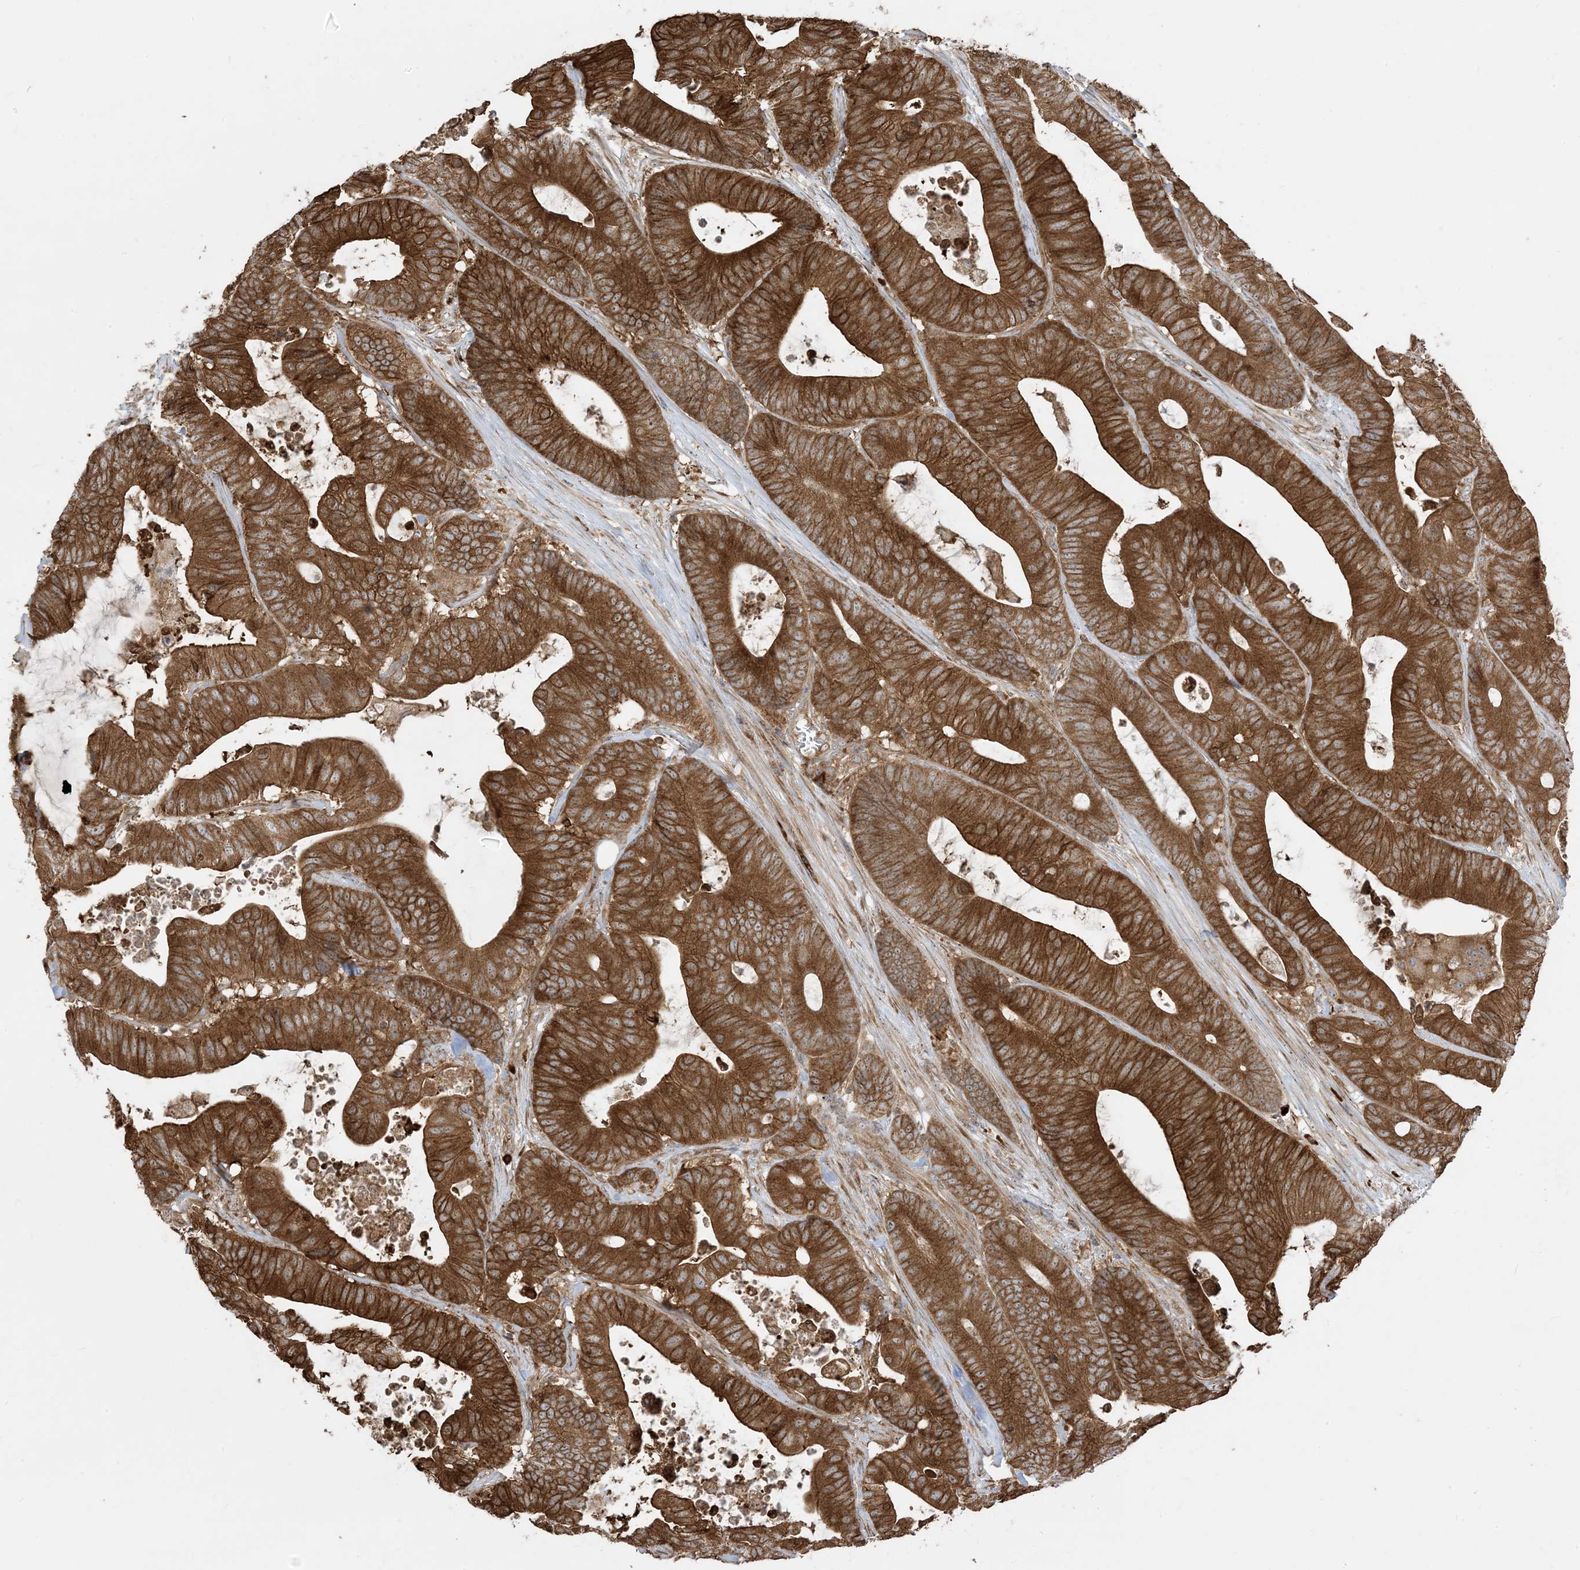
{"staining": {"intensity": "strong", "quantity": ">75%", "location": "cytoplasmic/membranous,nuclear"}, "tissue": "colorectal cancer", "cell_type": "Tumor cells", "image_type": "cancer", "snomed": [{"axis": "morphology", "description": "Adenocarcinoma, NOS"}, {"axis": "topography", "description": "Colon"}], "caption": "Brown immunohistochemical staining in human colorectal cancer (adenocarcinoma) displays strong cytoplasmic/membranous and nuclear expression in approximately >75% of tumor cells.", "gene": "SRP72", "patient": {"sex": "female", "age": 84}}